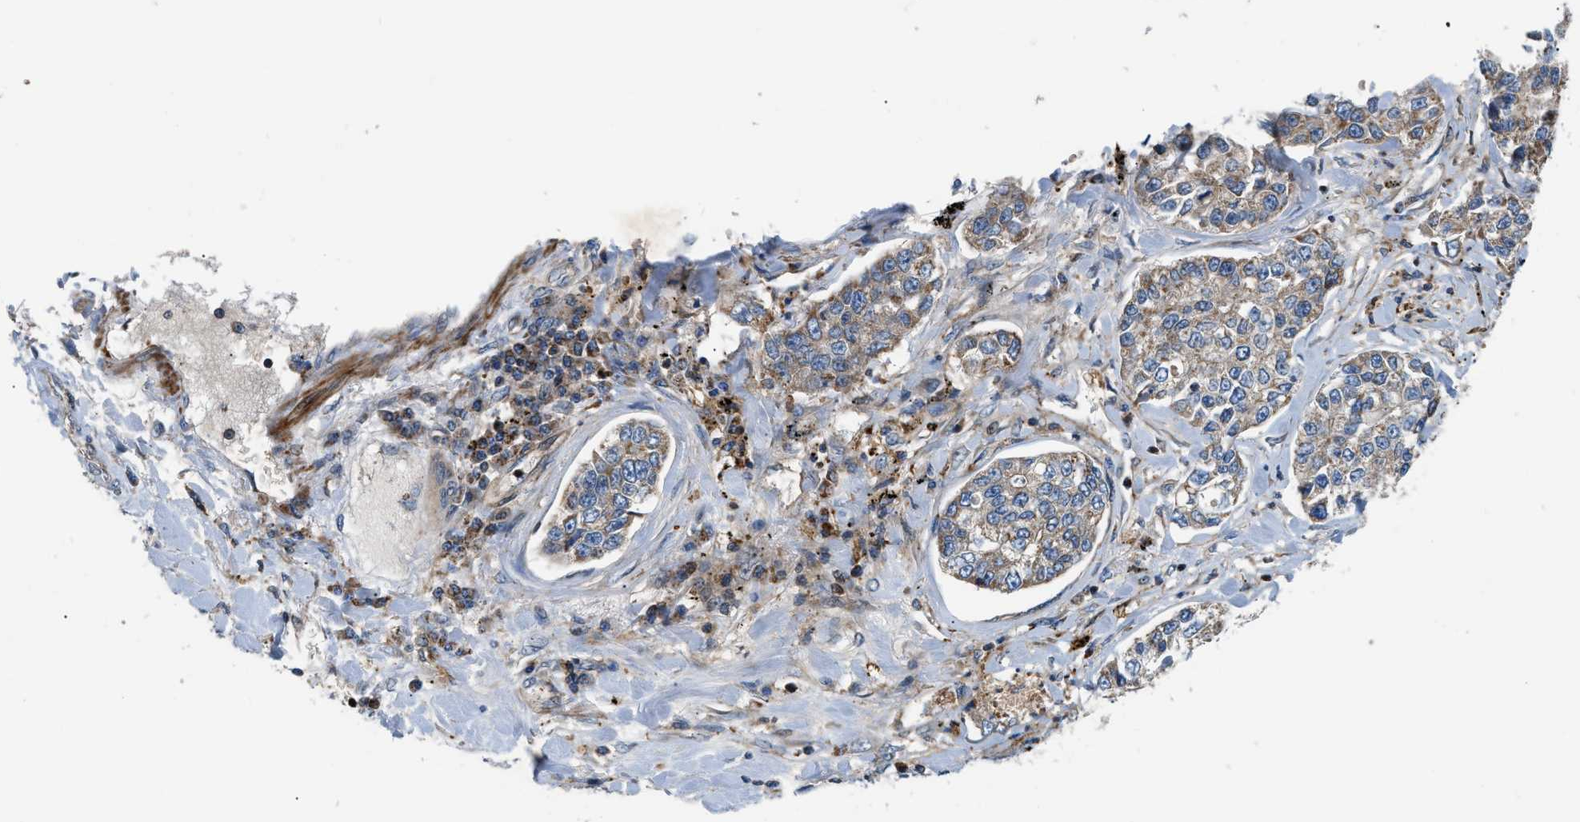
{"staining": {"intensity": "weak", "quantity": "25%-75%", "location": "cytoplasmic/membranous"}, "tissue": "lung cancer", "cell_type": "Tumor cells", "image_type": "cancer", "snomed": [{"axis": "morphology", "description": "Adenocarcinoma, NOS"}, {"axis": "topography", "description": "Lung"}], "caption": "Protein analysis of lung cancer tissue displays weak cytoplasmic/membranous expression in approximately 25%-75% of tumor cells. (Brightfield microscopy of DAB IHC at high magnification).", "gene": "DHODH", "patient": {"sex": "male", "age": 49}}